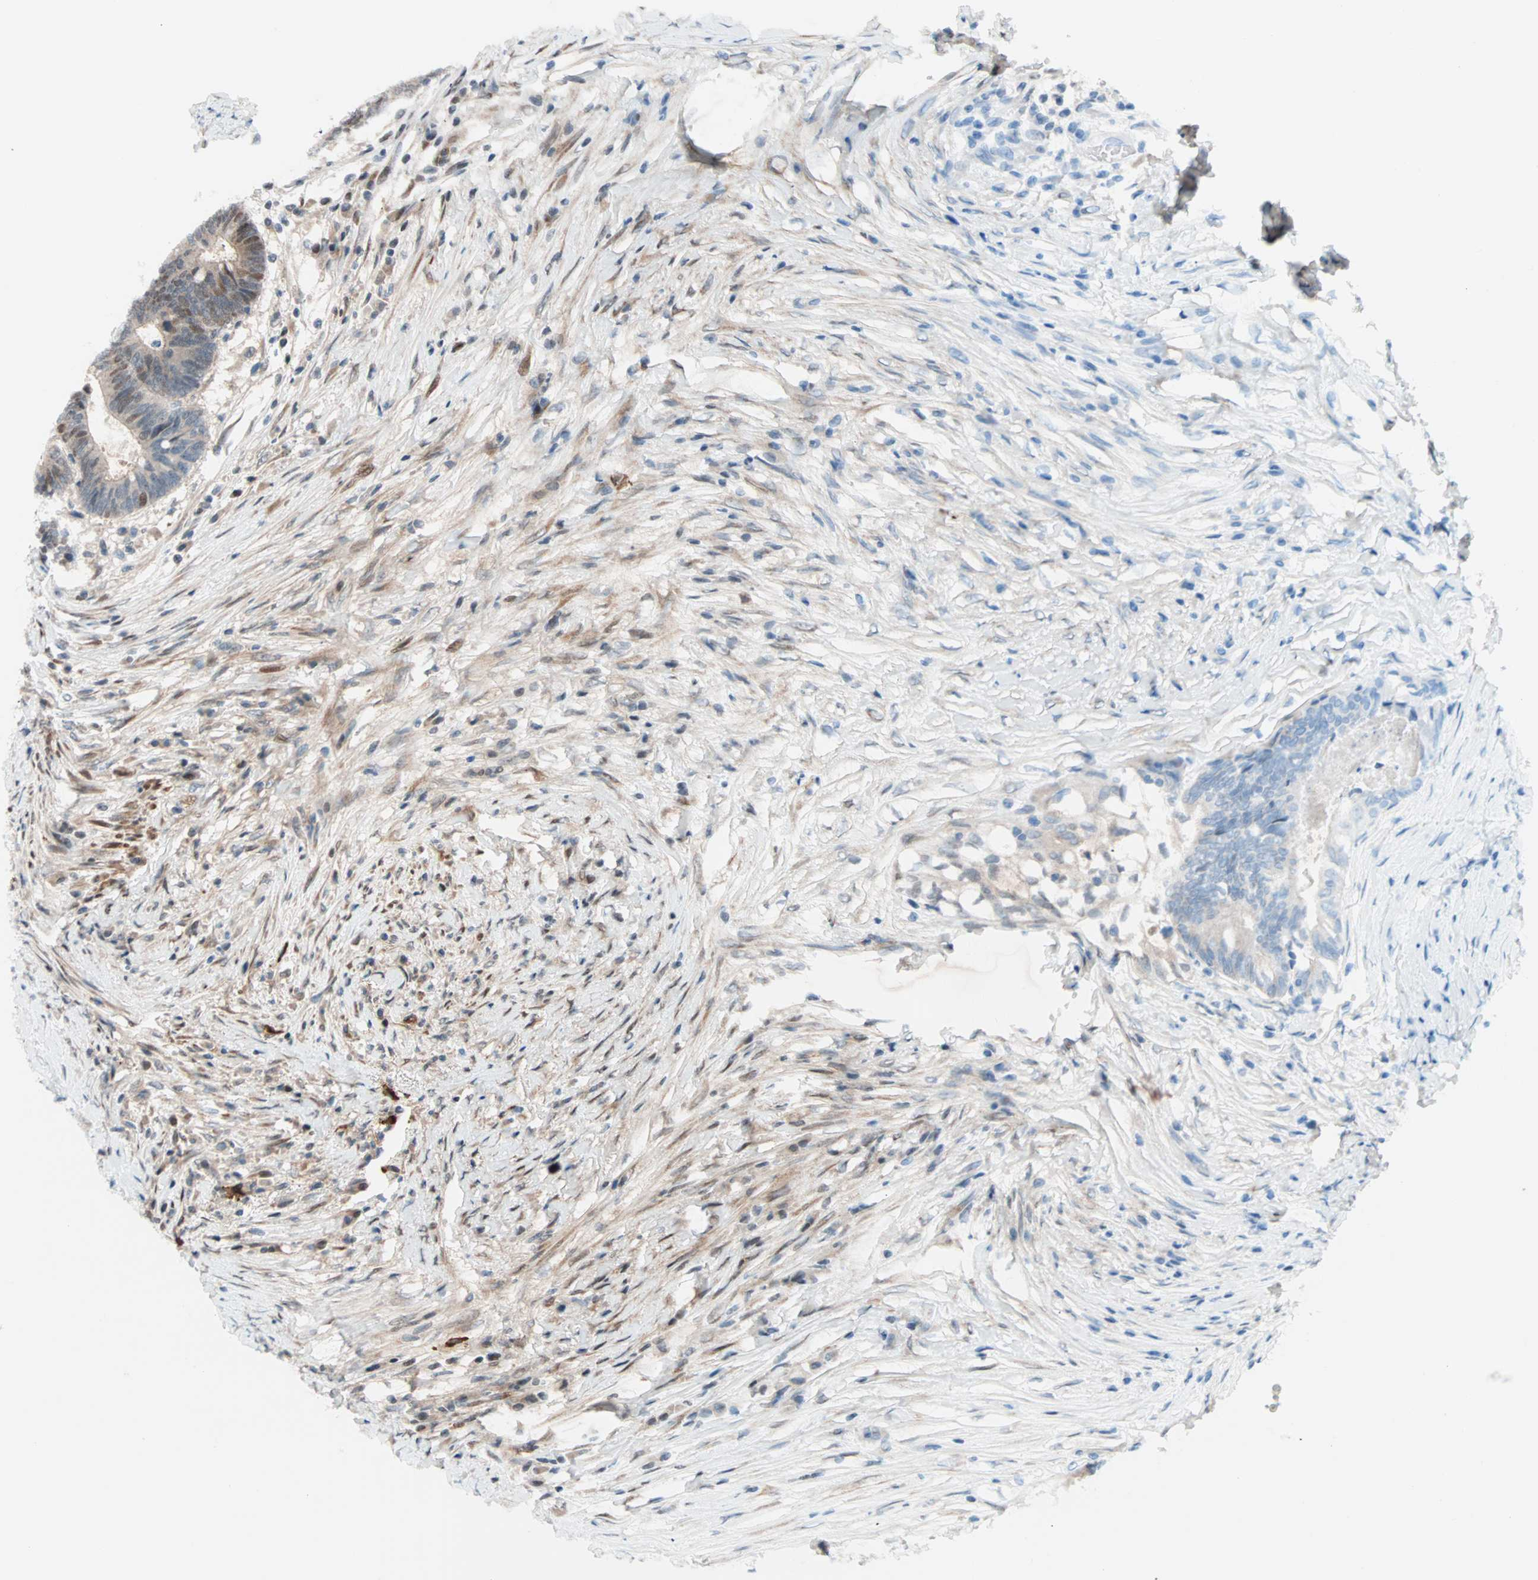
{"staining": {"intensity": "weak", "quantity": ">75%", "location": "cytoplasmic/membranous"}, "tissue": "colorectal cancer", "cell_type": "Tumor cells", "image_type": "cancer", "snomed": [{"axis": "morphology", "description": "Adenocarcinoma, NOS"}, {"axis": "topography", "description": "Rectum"}], "caption": "There is low levels of weak cytoplasmic/membranous expression in tumor cells of adenocarcinoma (colorectal), as demonstrated by immunohistochemical staining (brown color).", "gene": "HECW1", "patient": {"sex": "male", "age": 63}}